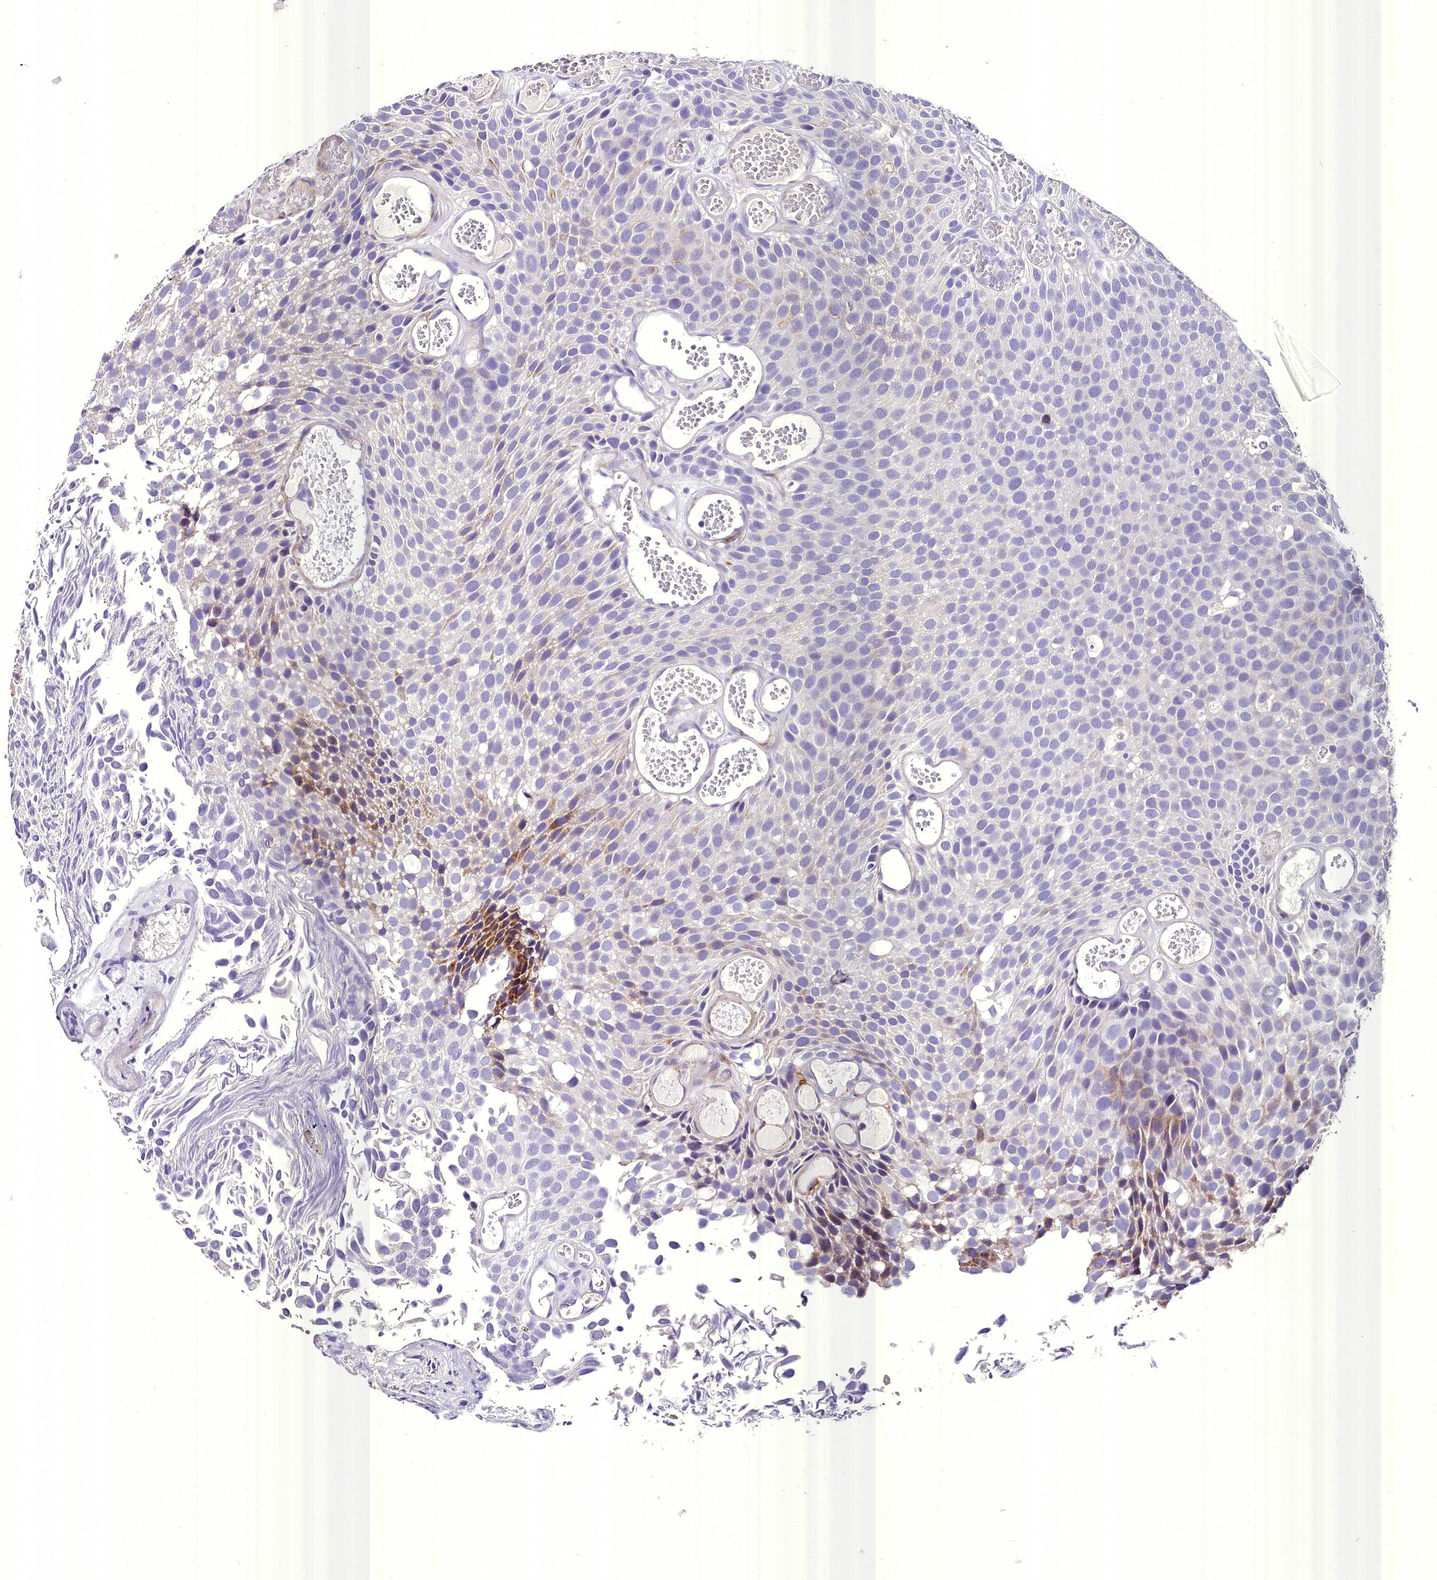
{"staining": {"intensity": "moderate", "quantity": "<25%", "location": "cytoplasmic/membranous"}, "tissue": "urothelial cancer", "cell_type": "Tumor cells", "image_type": "cancer", "snomed": [{"axis": "morphology", "description": "Urothelial carcinoma, Low grade"}, {"axis": "topography", "description": "Urinary bladder"}], "caption": "Immunohistochemistry photomicrograph of neoplastic tissue: urothelial cancer stained using IHC reveals low levels of moderate protein expression localized specifically in the cytoplasmic/membranous of tumor cells, appearing as a cytoplasmic/membranous brown color.", "gene": "MS4A18", "patient": {"sex": "male", "age": 89}}